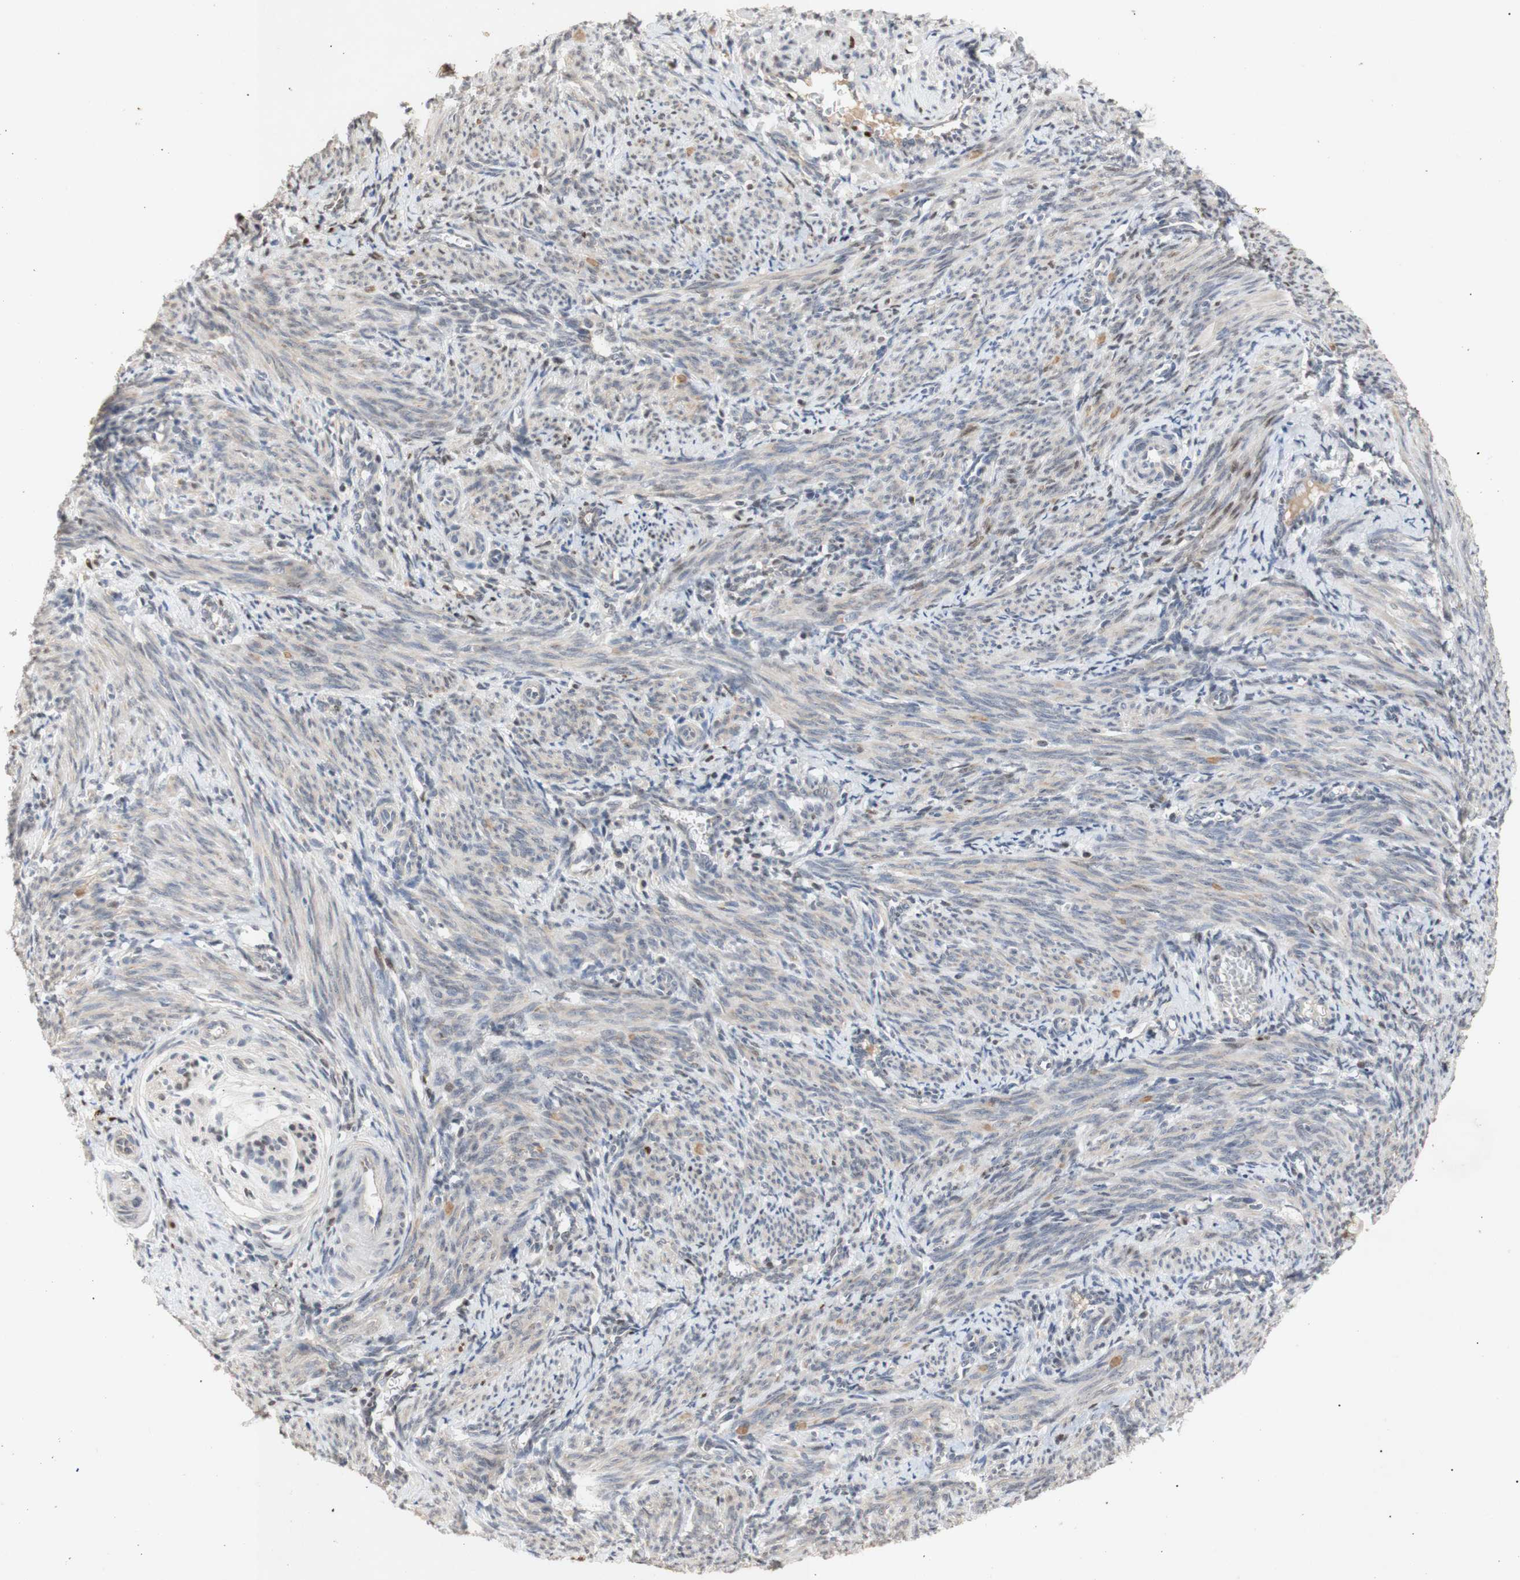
{"staining": {"intensity": "weak", "quantity": "<25%", "location": "cytoplasmic/membranous"}, "tissue": "smooth muscle", "cell_type": "Smooth muscle cells", "image_type": "normal", "snomed": [{"axis": "morphology", "description": "Normal tissue, NOS"}, {"axis": "topography", "description": "Endometrium"}], "caption": "Immunohistochemistry photomicrograph of normal smooth muscle: human smooth muscle stained with DAB (3,3'-diaminobenzidine) exhibits no significant protein positivity in smooth muscle cells.", "gene": "FOSB", "patient": {"sex": "female", "age": 33}}